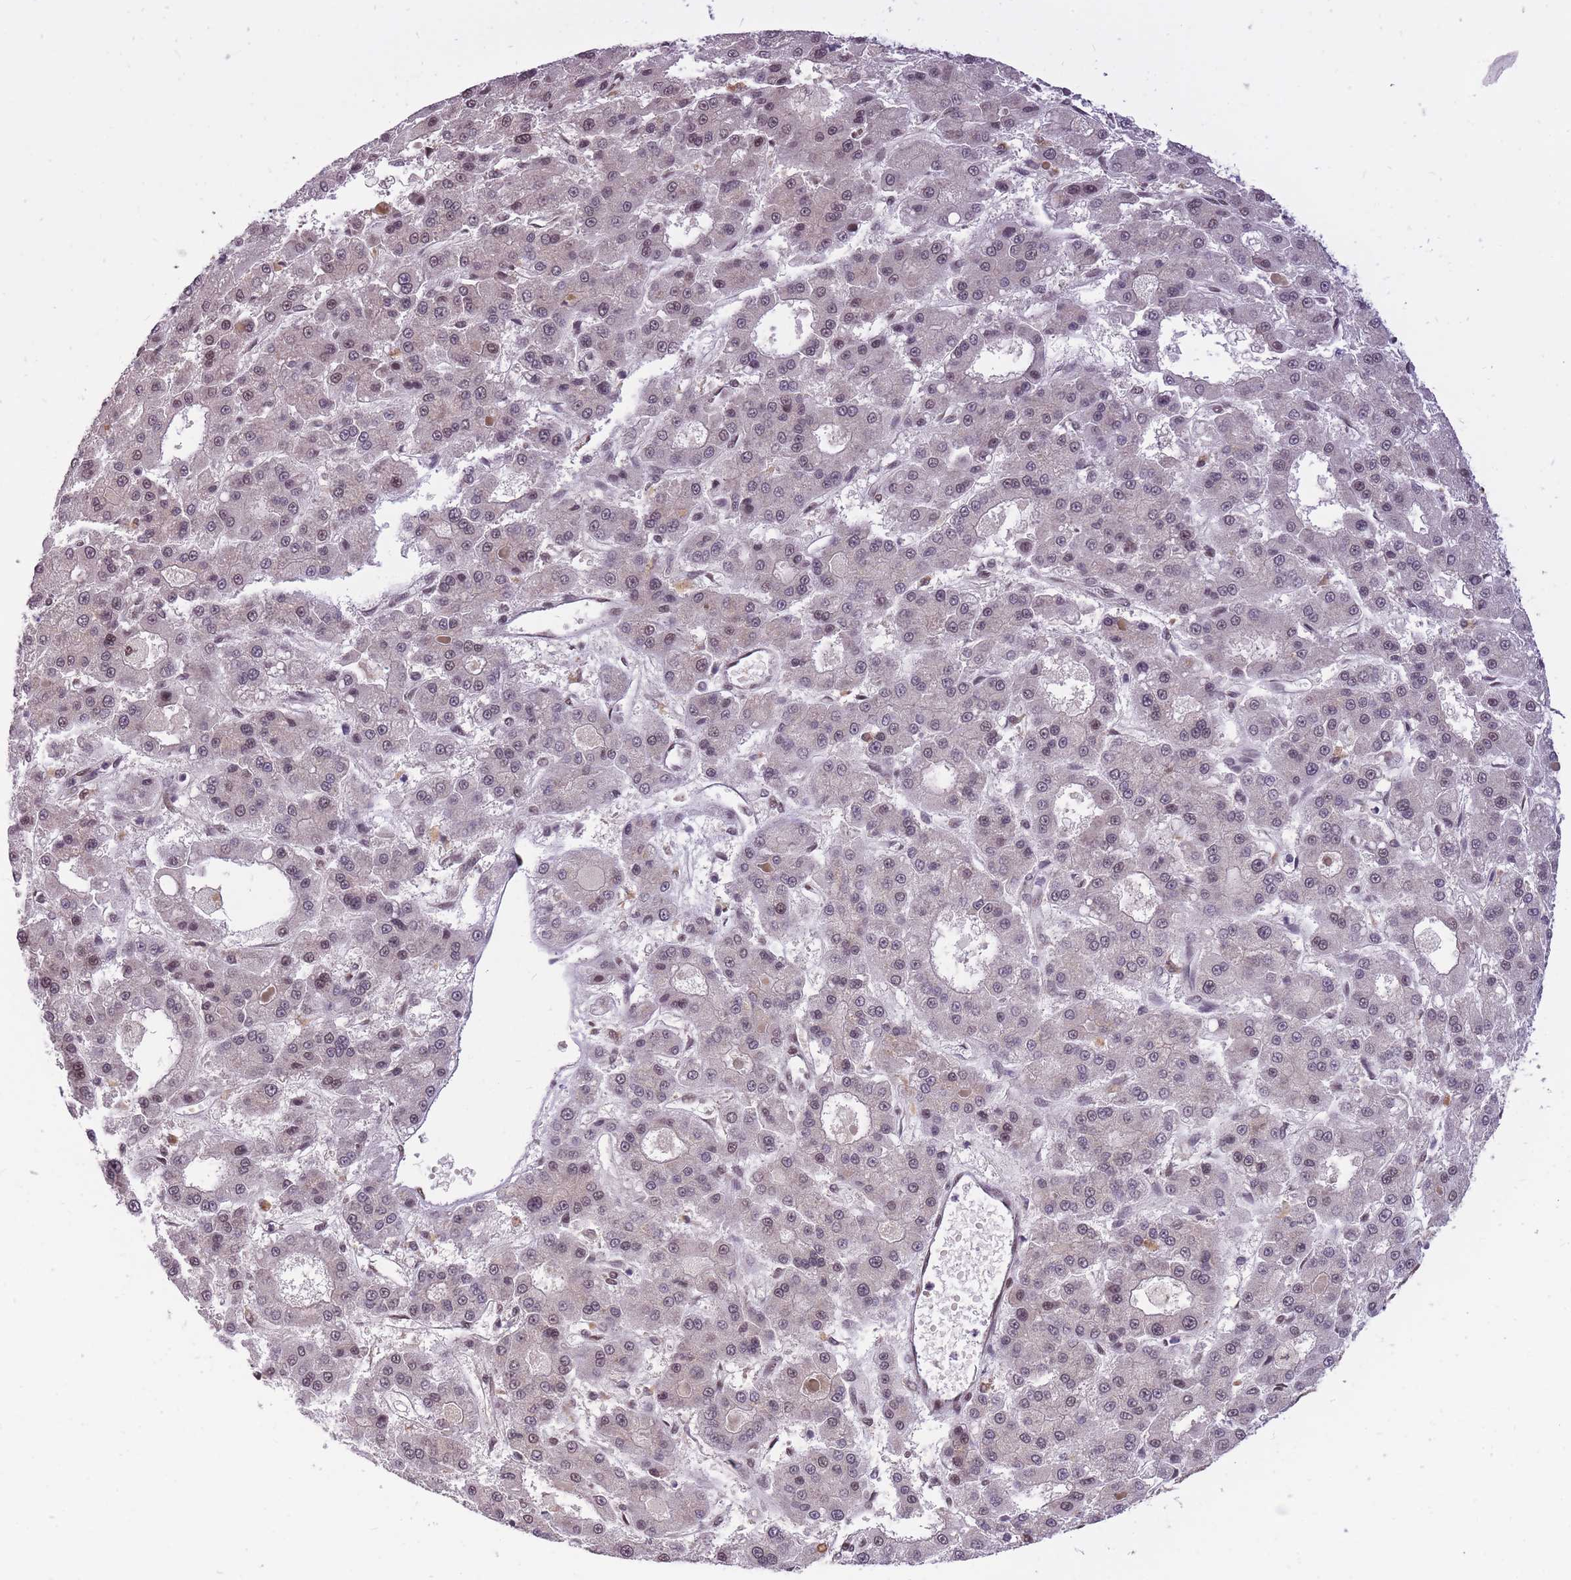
{"staining": {"intensity": "weak", "quantity": "<25%", "location": "nuclear"}, "tissue": "liver cancer", "cell_type": "Tumor cells", "image_type": "cancer", "snomed": [{"axis": "morphology", "description": "Carcinoma, Hepatocellular, NOS"}, {"axis": "topography", "description": "Liver"}], "caption": "Immunohistochemistry of human hepatocellular carcinoma (liver) exhibits no expression in tumor cells.", "gene": "CDIP1", "patient": {"sex": "male", "age": 70}}